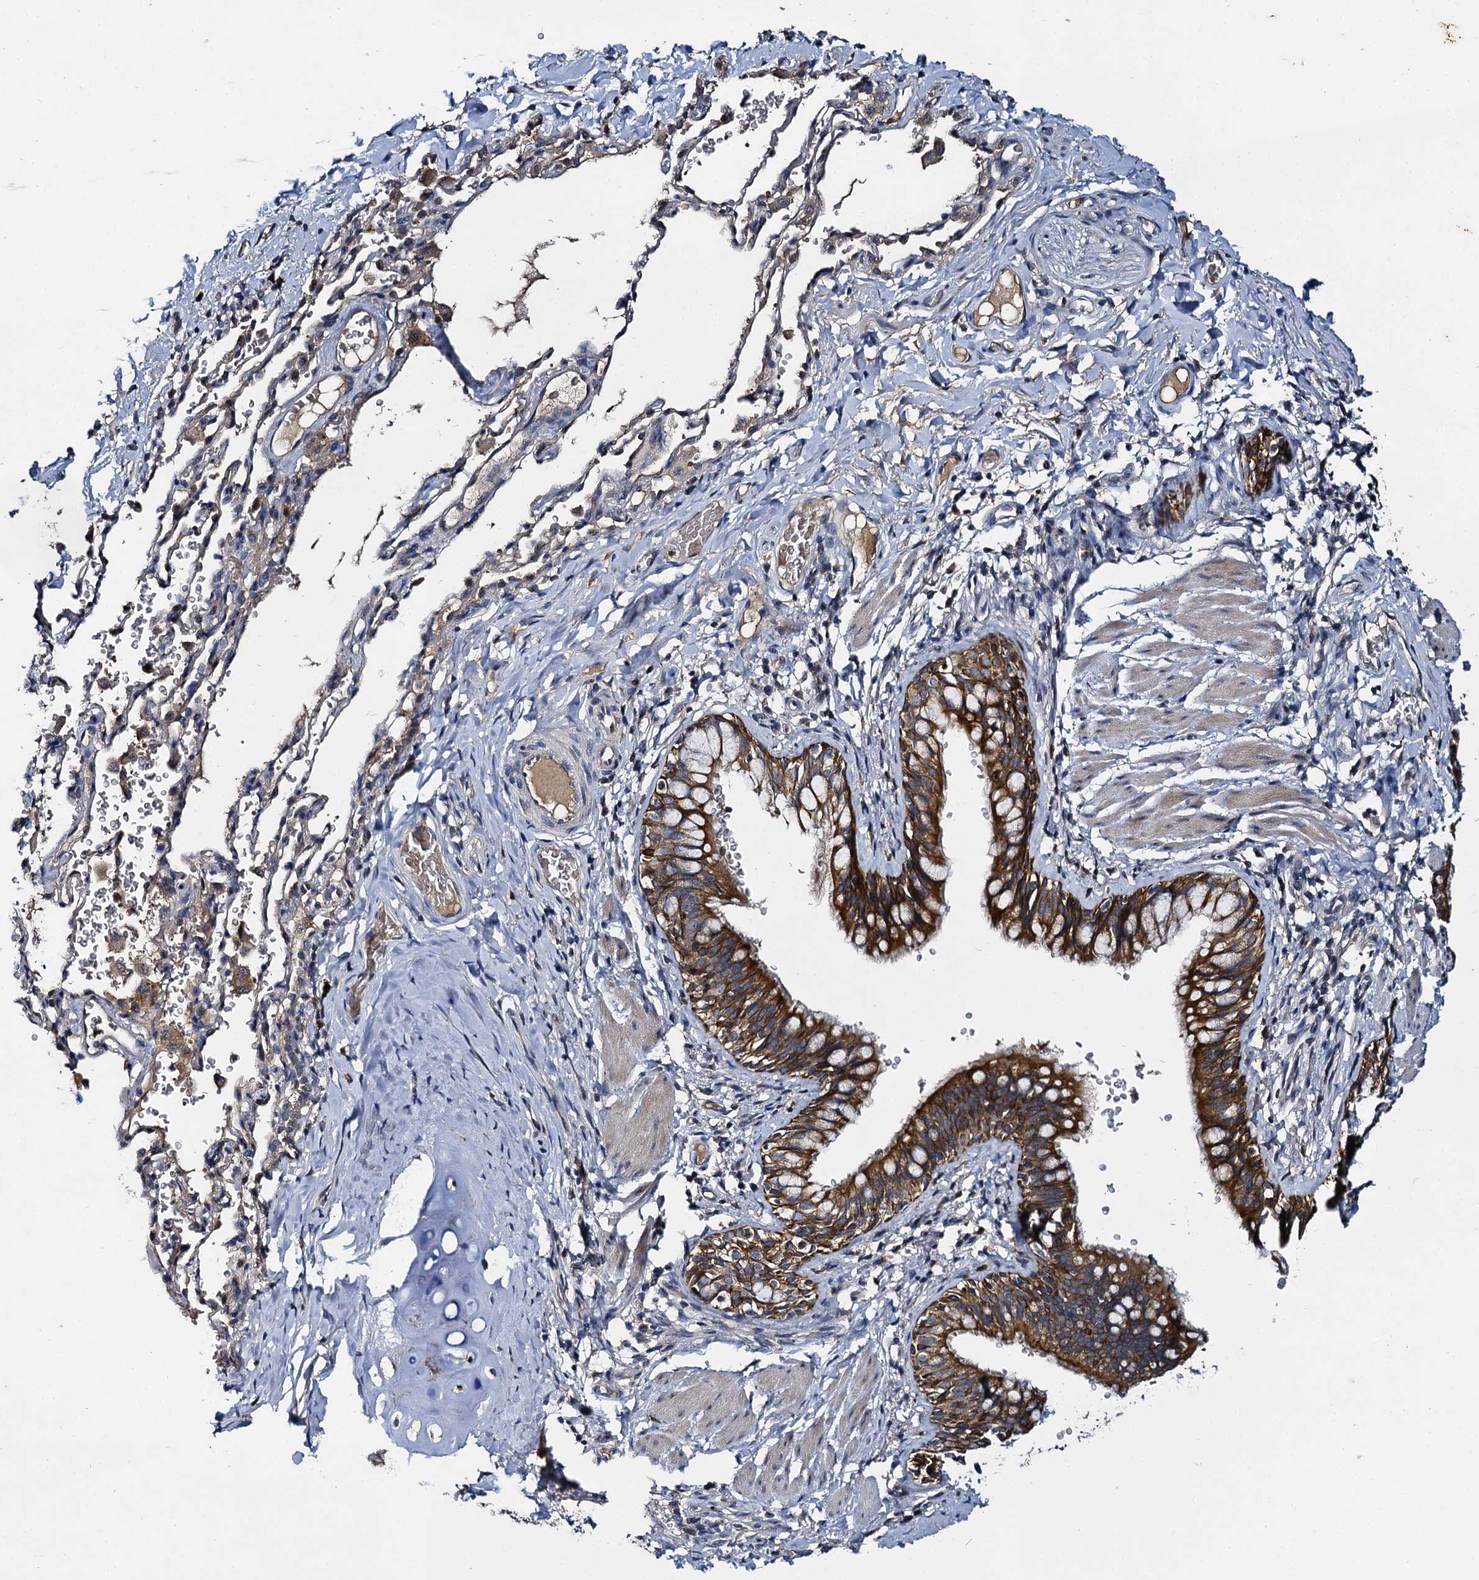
{"staining": {"intensity": "moderate", "quantity": ">75%", "location": "cytoplasmic/membranous"}, "tissue": "bronchus", "cell_type": "Respiratory epithelial cells", "image_type": "normal", "snomed": [{"axis": "morphology", "description": "Normal tissue, NOS"}, {"axis": "topography", "description": "Cartilage tissue"}, {"axis": "topography", "description": "Bronchus"}], "caption": "Bronchus stained for a protein (brown) exhibits moderate cytoplasmic/membranous positive staining in approximately >75% of respiratory epithelial cells.", "gene": "SLC11A2", "patient": {"sex": "female", "age": 36}}